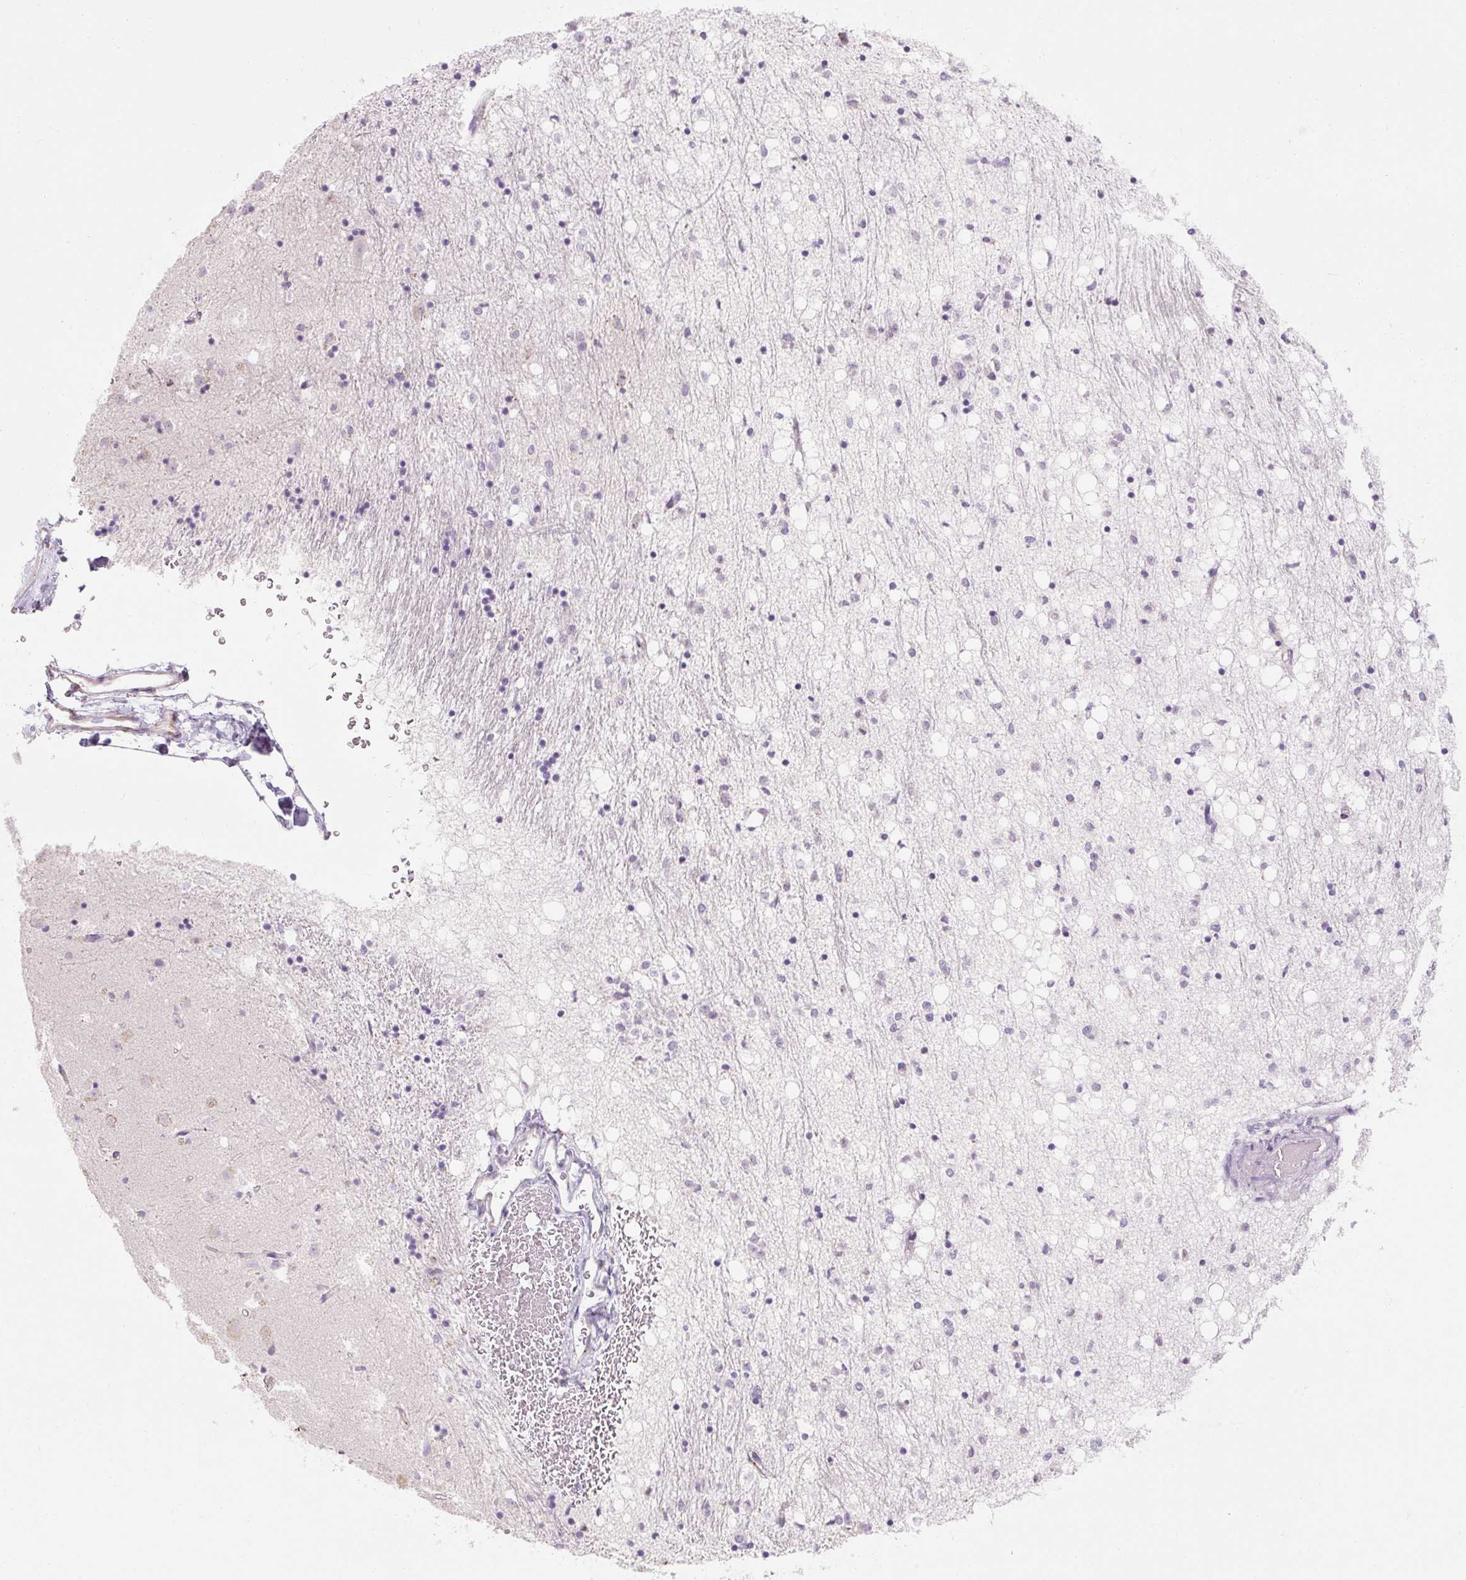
{"staining": {"intensity": "negative", "quantity": "none", "location": "none"}, "tissue": "caudate", "cell_type": "Glial cells", "image_type": "normal", "snomed": [{"axis": "morphology", "description": "Normal tissue, NOS"}, {"axis": "topography", "description": "Lateral ventricle wall"}], "caption": "IHC histopathology image of benign caudate stained for a protein (brown), which displays no positivity in glial cells.", "gene": "NFE2L3", "patient": {"sex": "male", "age": 58}}